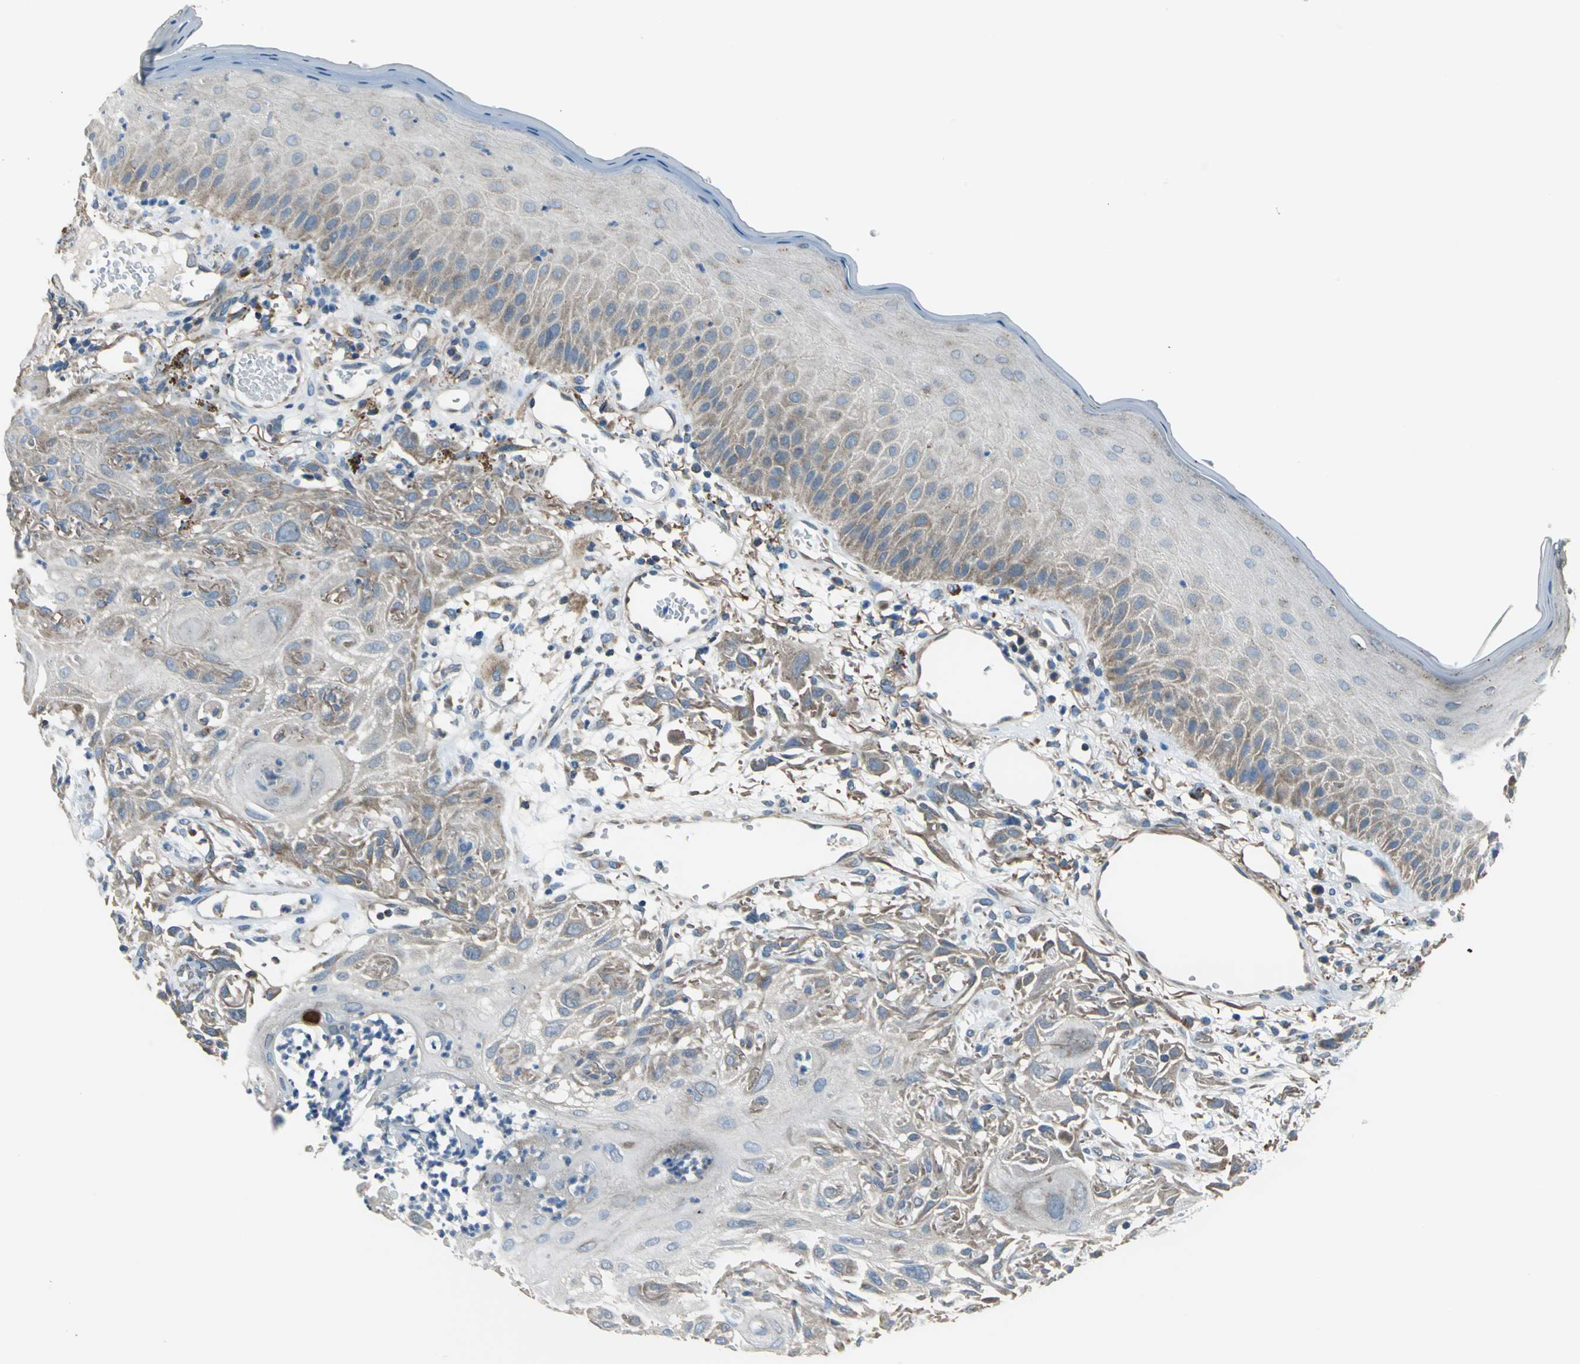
{"staining": {"intensity": "moderate", "quantity": "25%-75%", "location": "cytoplasmic/membranous"}, "tissue": "skin cancer", "cell_type": "Tumor cells", "image_type": "cancer", "snomed": [{"axis": "morphology", "description": "Squamous cell carcinoma, NOS"}, {"axis": "topography", "description": "Skin"}], "caption": "Skin squamous cell carcinoma stained for a protein displays moderate cytoplasmic/membranous positivity in tumor cells.", "gene": "TRAK1", "patient": {"sex": "female", "age": 59}}